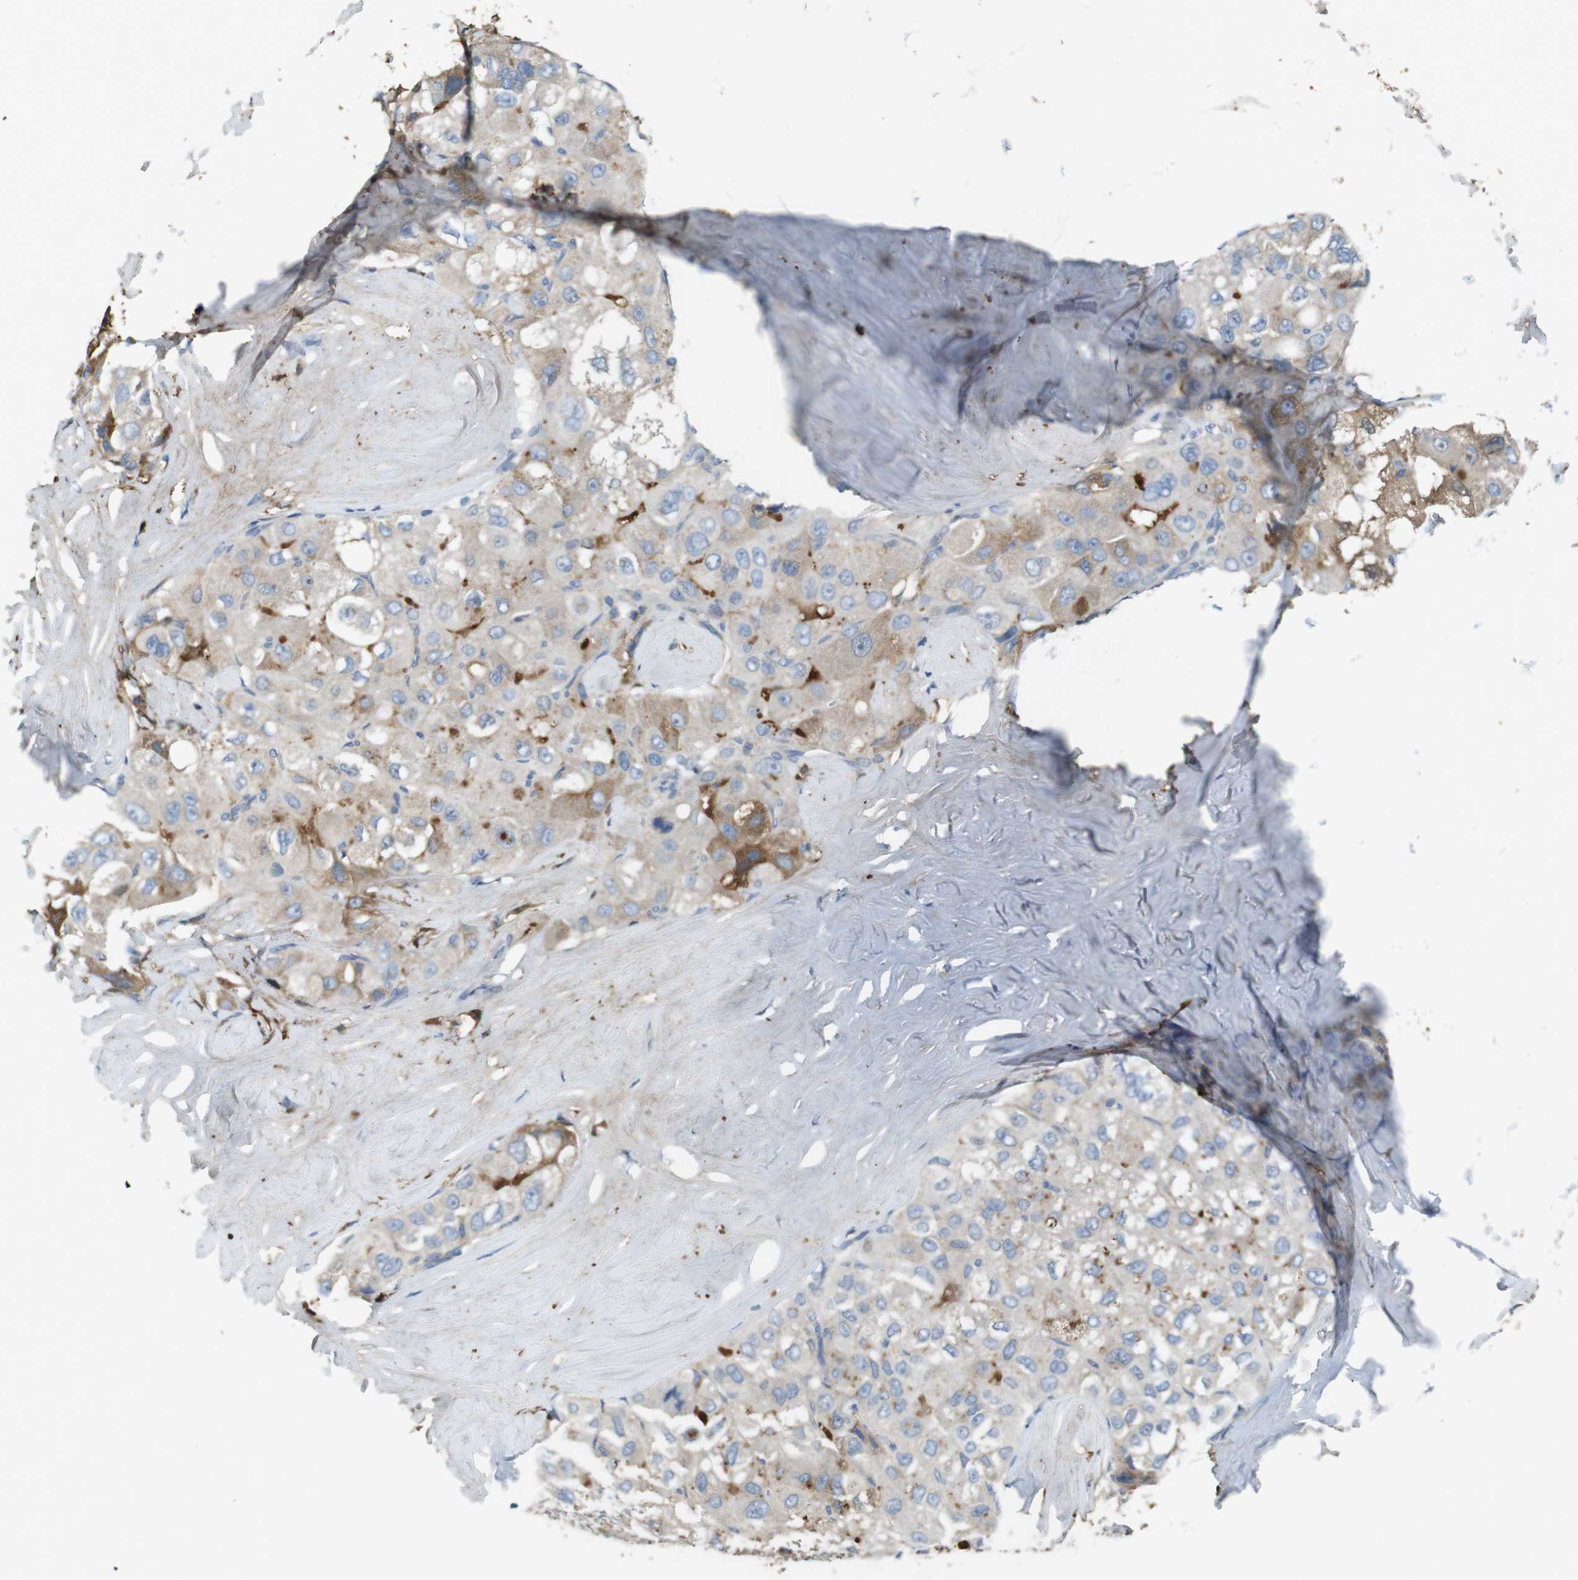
{"staining": {"intensity": "moderate", "quantity": "<25%", "location": "cytoplasmic/membranous"}, "tissue": "liver cancer", "cell_type": "Tumor cells", "image_type": "cancer", "snomed": [{"axis": "morphology", "description": "Carcinoma, Hepatocellular, NOS"}, {"axis": "topography", "description": "Liver"}], "caption": "Liver cancer was stained to show a protein in brown. There is low levels of moderate cytoplasmic/membranous positivity in approximately <25% of tumor cells.", "gene": "LTBP4", "patient": {"sex": "male", "age": 80}}